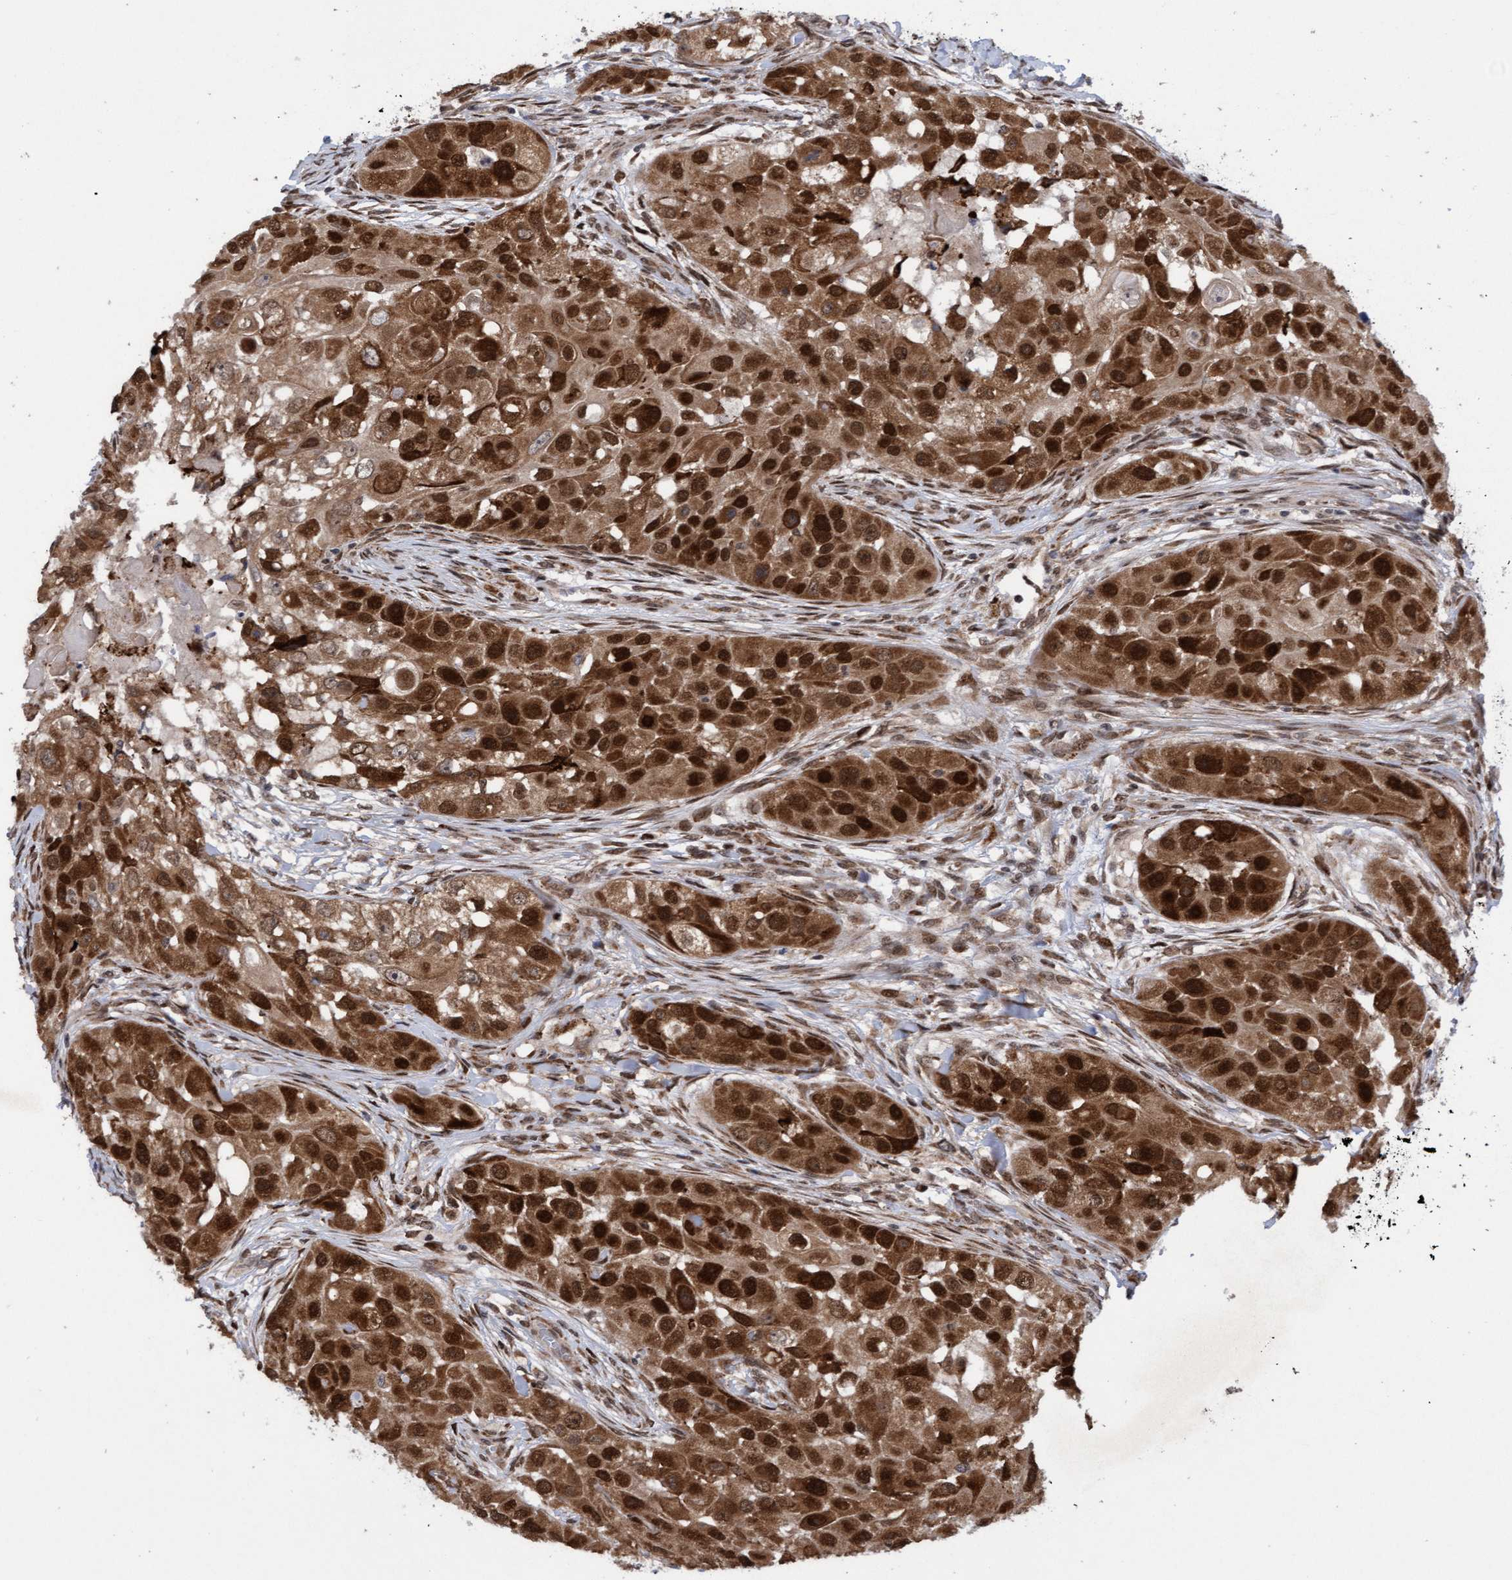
{"staining": {"intensity": "strong", "quantity": ">75%", "location": "cytoplasmic/membranous,nuclear"}, "tissue": "head and neck cancer", "cell_type": "Tumor cells", "image_type": "cancer", "snomed": [{"axis": "morphology", "description": "Normal tissue, NOS"}, {"axis": "morphology", "description": "Squamous cell carcinoma, NOS"}, {"axis": "topography", "description": "Skeletal muscle"}, {"axis": "topography", "description": "Head-Neck"}], "caption": "DAB immunohistochemical staining of head and neck squamous cell carcinoma demonstrates strong cytoplasmic/membranous and nuclear protein positivity in about >75% of tumor cells. (IHC, brightfield microscopy, high magnification).", "gene": "TANC2", "patient": {"sex": "male", "age": 51}}